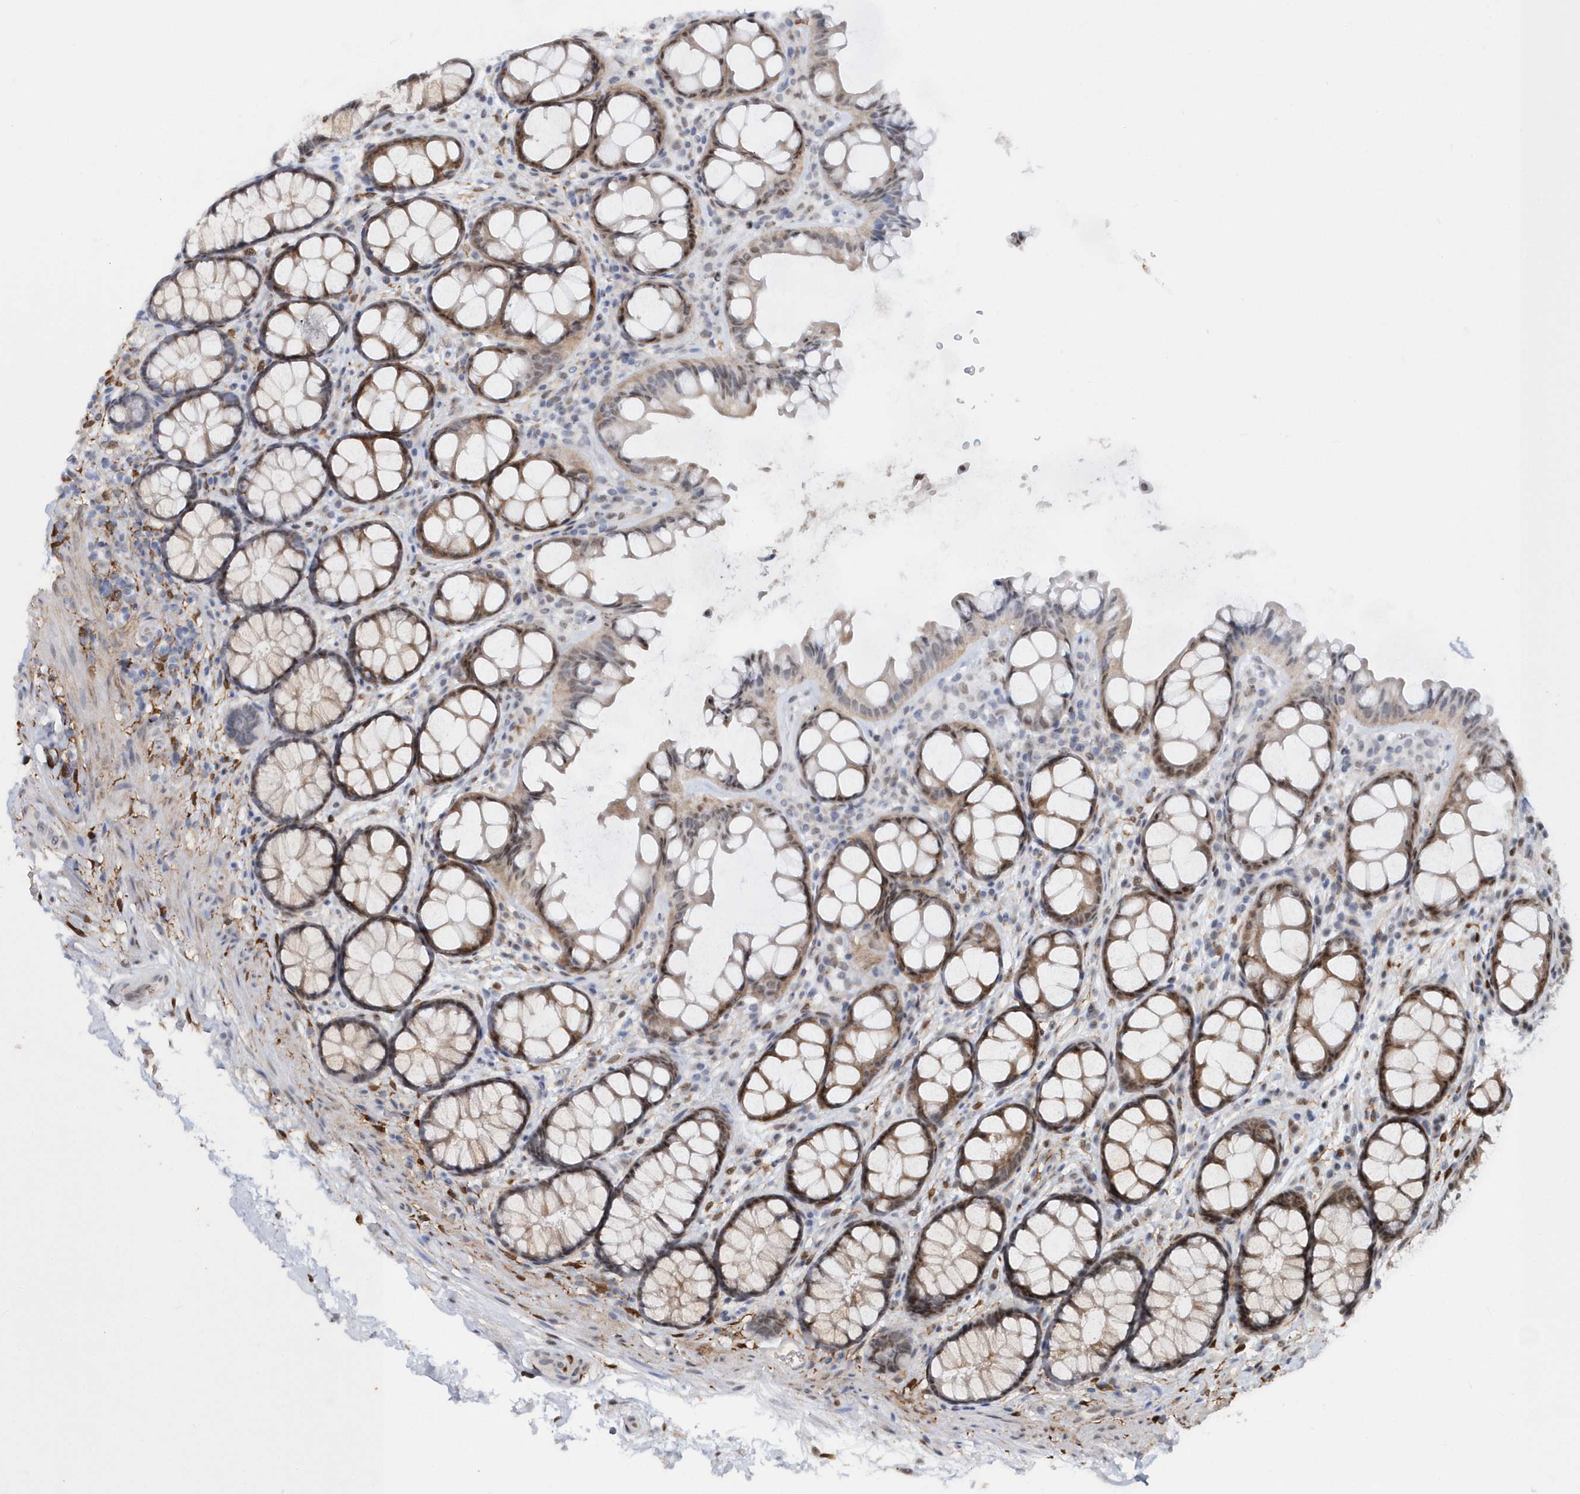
{"staining": {"intensity": "negative", "quantity": "none", "location": "none"}, "tissue": "colon", "cell_type": "Endothelial cells", "image_type": "normal", "snomed": [{"axis": "morphology", "description": "Normal tissue, NOS"}, {"axis": "topography", "description": "Colon"}], "caption": "Endothelial cells are negative for protein expression in benign human colon.", "gene": "ASCL4", "patient": {"sex": "female", "age": 82}}